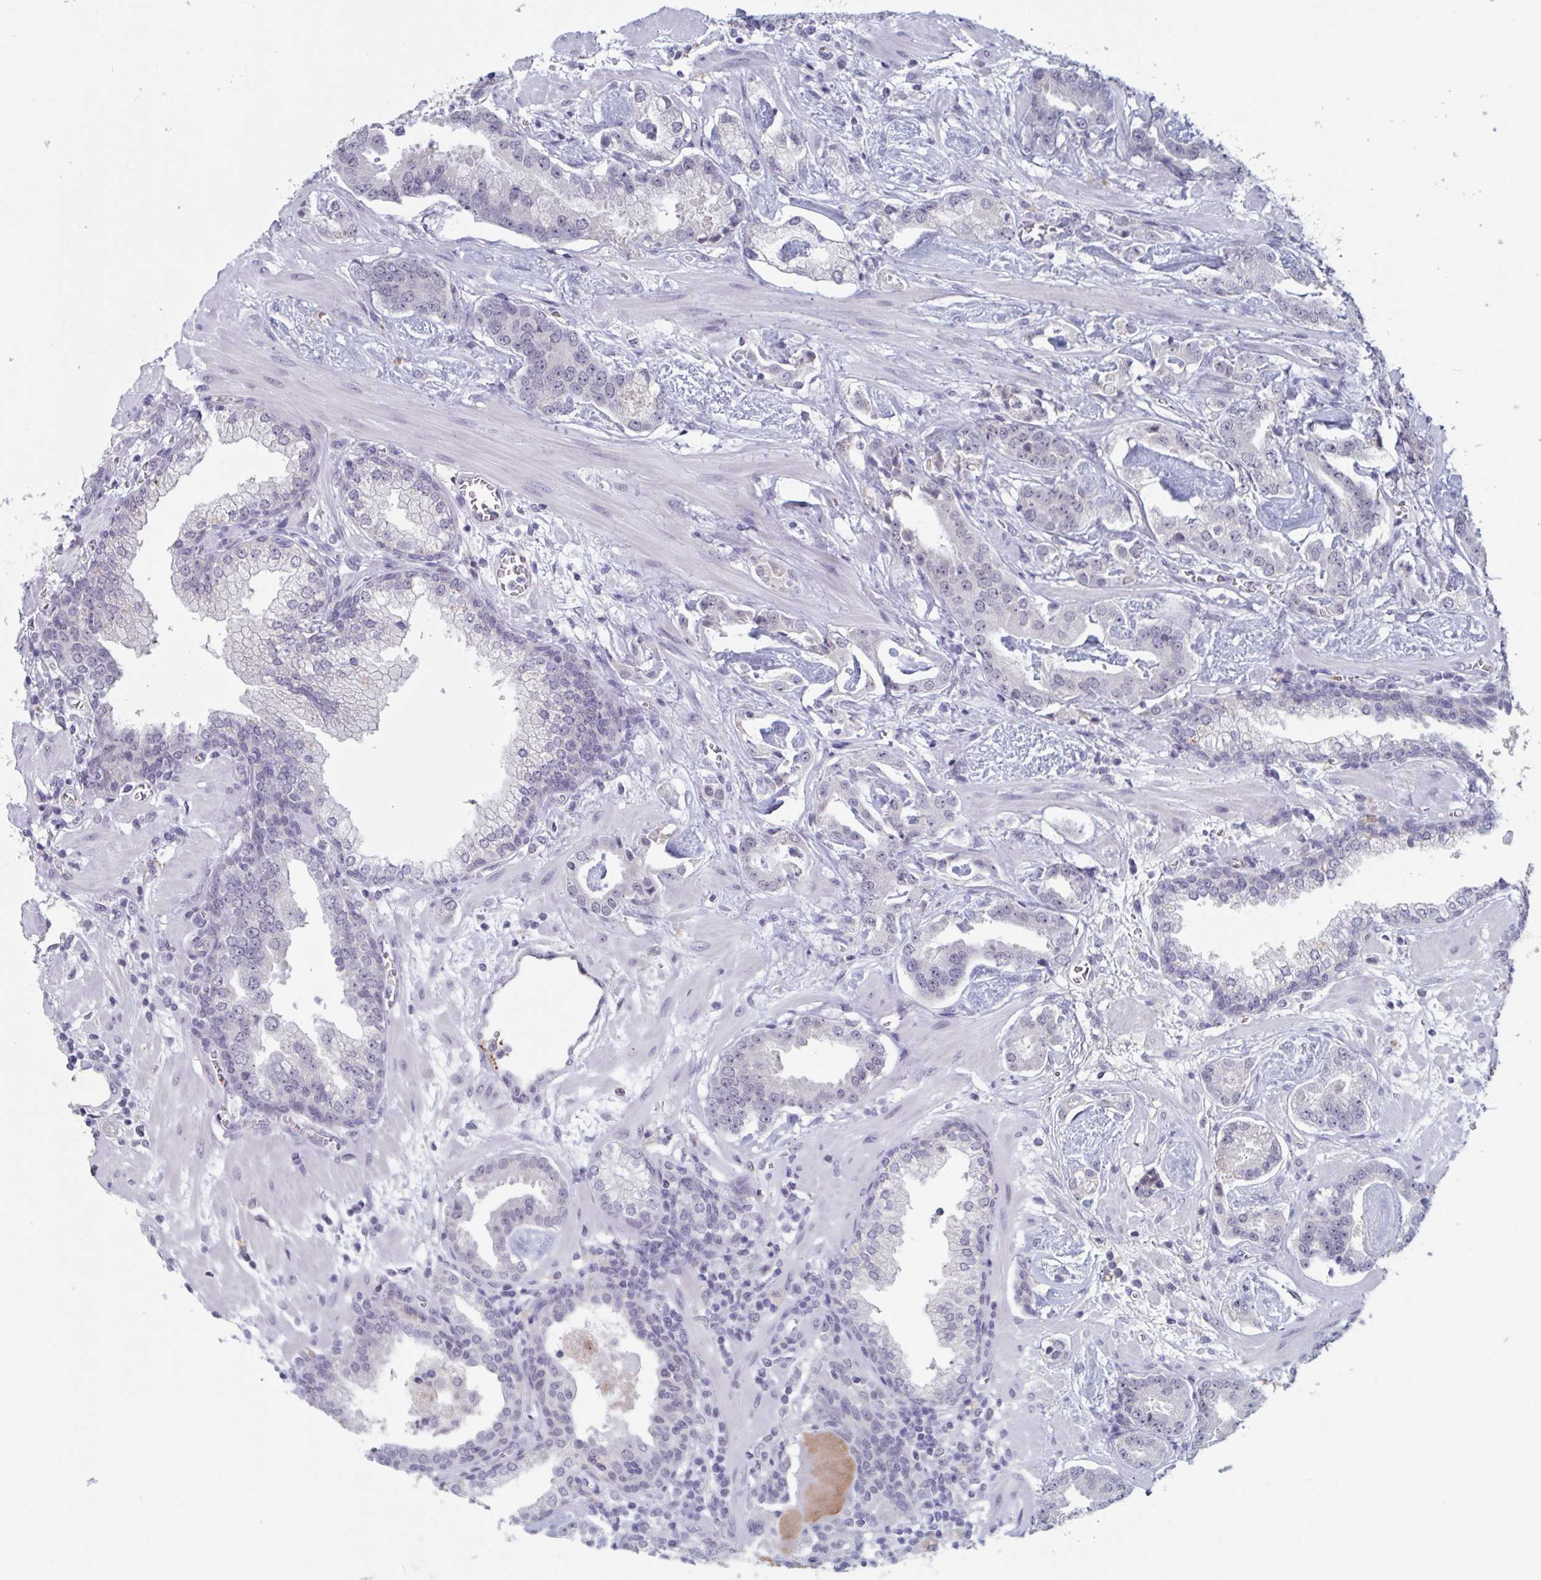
{"staining": {"intensity": "negative", "quantity": "none", "location": "none"}, "tissue": "prostate cancer", "cell_type": "Tumor cells", "image_type": "cancer", "snomed": [{"axis": "morphology", "description": "Adenocarcinoma, Low grade"}, {"axis": "topography", "description": "Prostate"}], "caption": "Immunohistochemistry (IHC) of adenocarcinoma (low-grade) (prostate) displays no staining in tumor cells.", "gene": "KDM4D", "patient": {"sex": "male", "age": 62}}